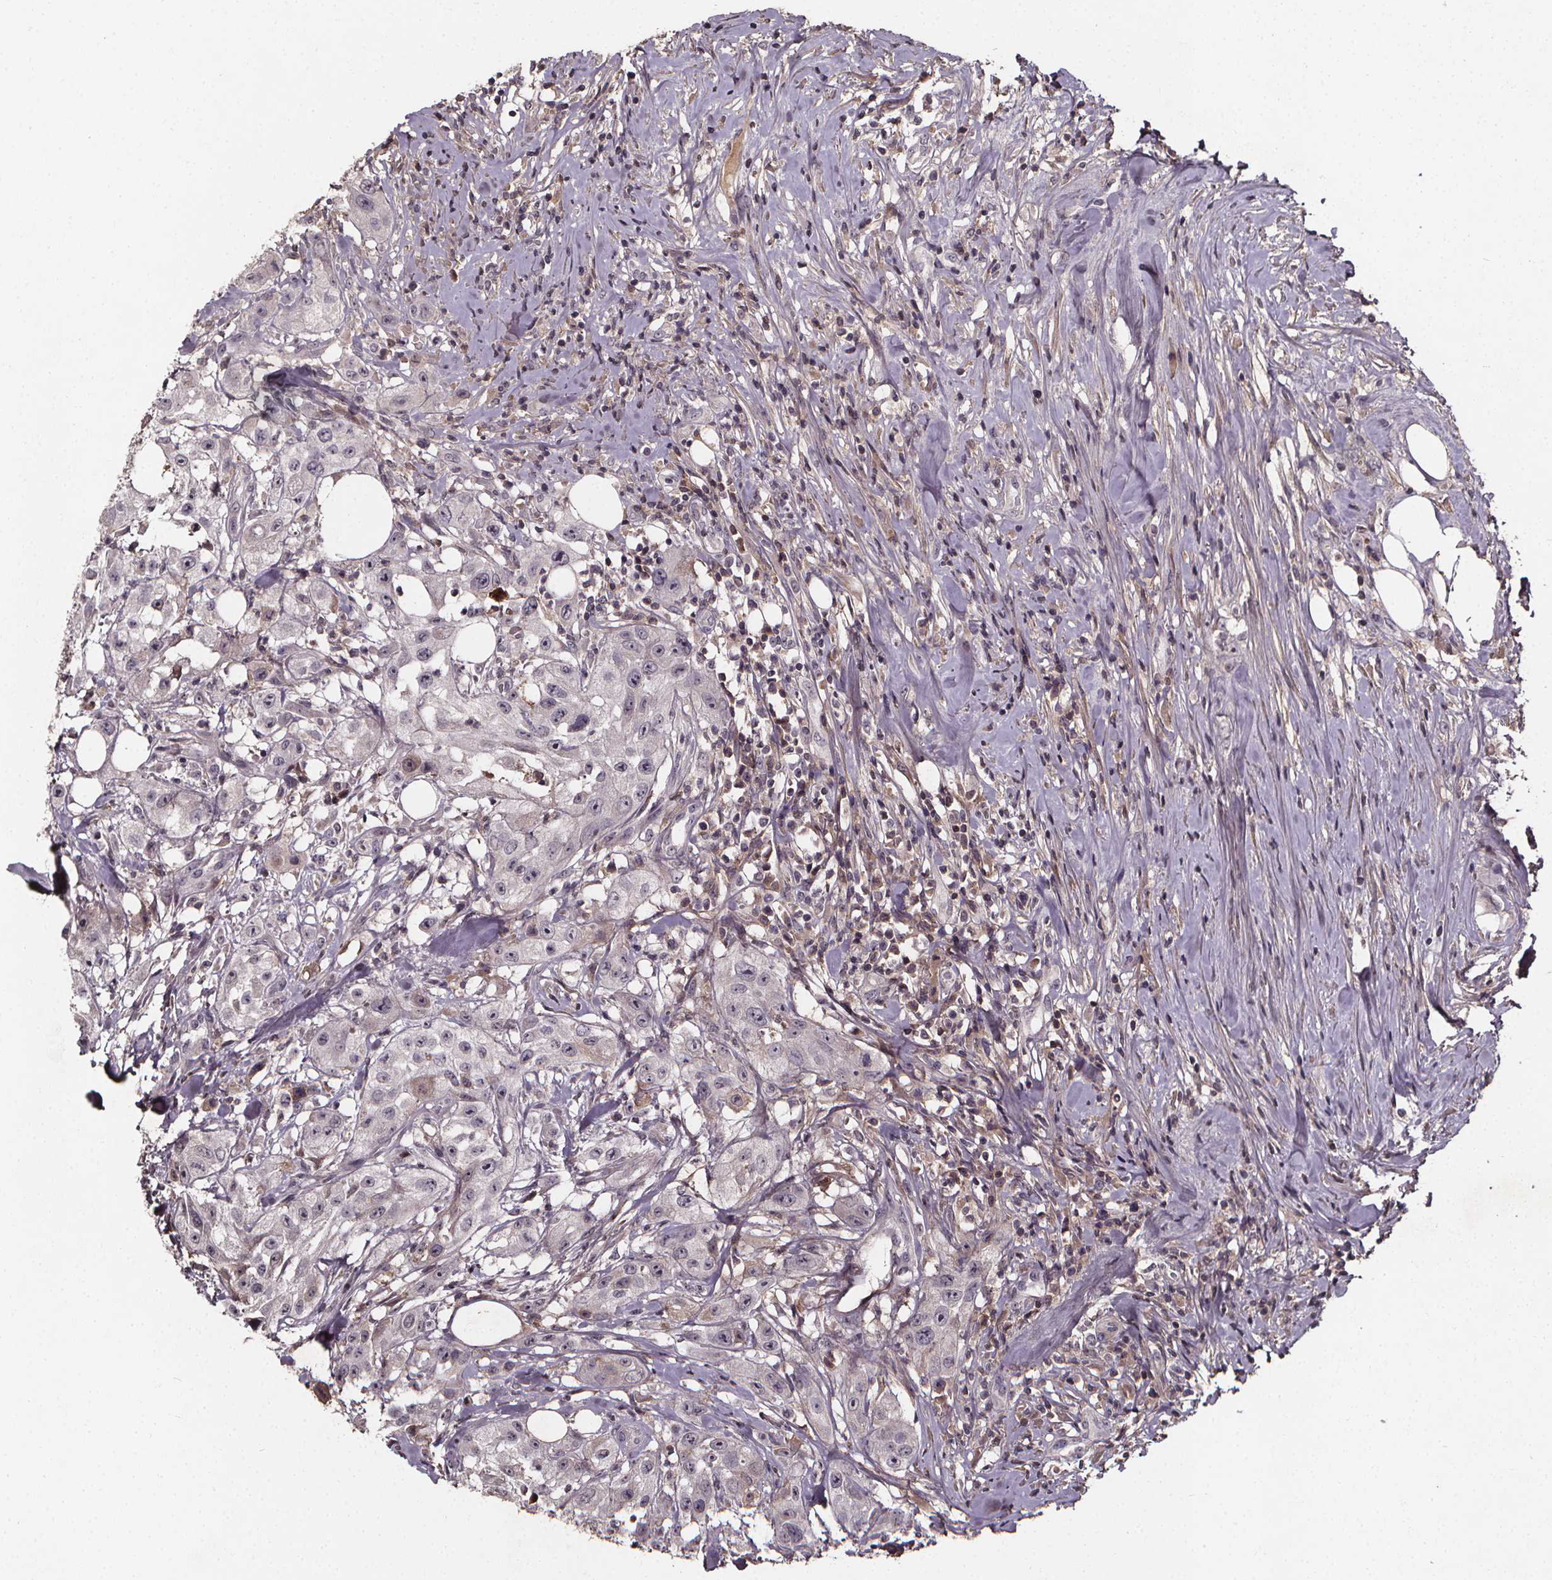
{"staining": {"intensity": "moderate", "quantity": "<25%", "location": "nuclear"}, "tissue": "urothelial cancer", "cell_type": "Tumor cells", "image_type": "cancer", "snomed": [{"axis": "morphology", "description": "Urothelial carcinoma, High grade"}, {"axis": "topography", "description": "Urinary bladder"}], "caption": "This photomicrograph reveals immunohistochemistry (IHC) staining of high-grade urothelial carcinoma, with low moderate nuclear expression in approximately <25% of tumor cells.", "gene": "SPAG8", "patient": {"sex": "male", "age": 79}}